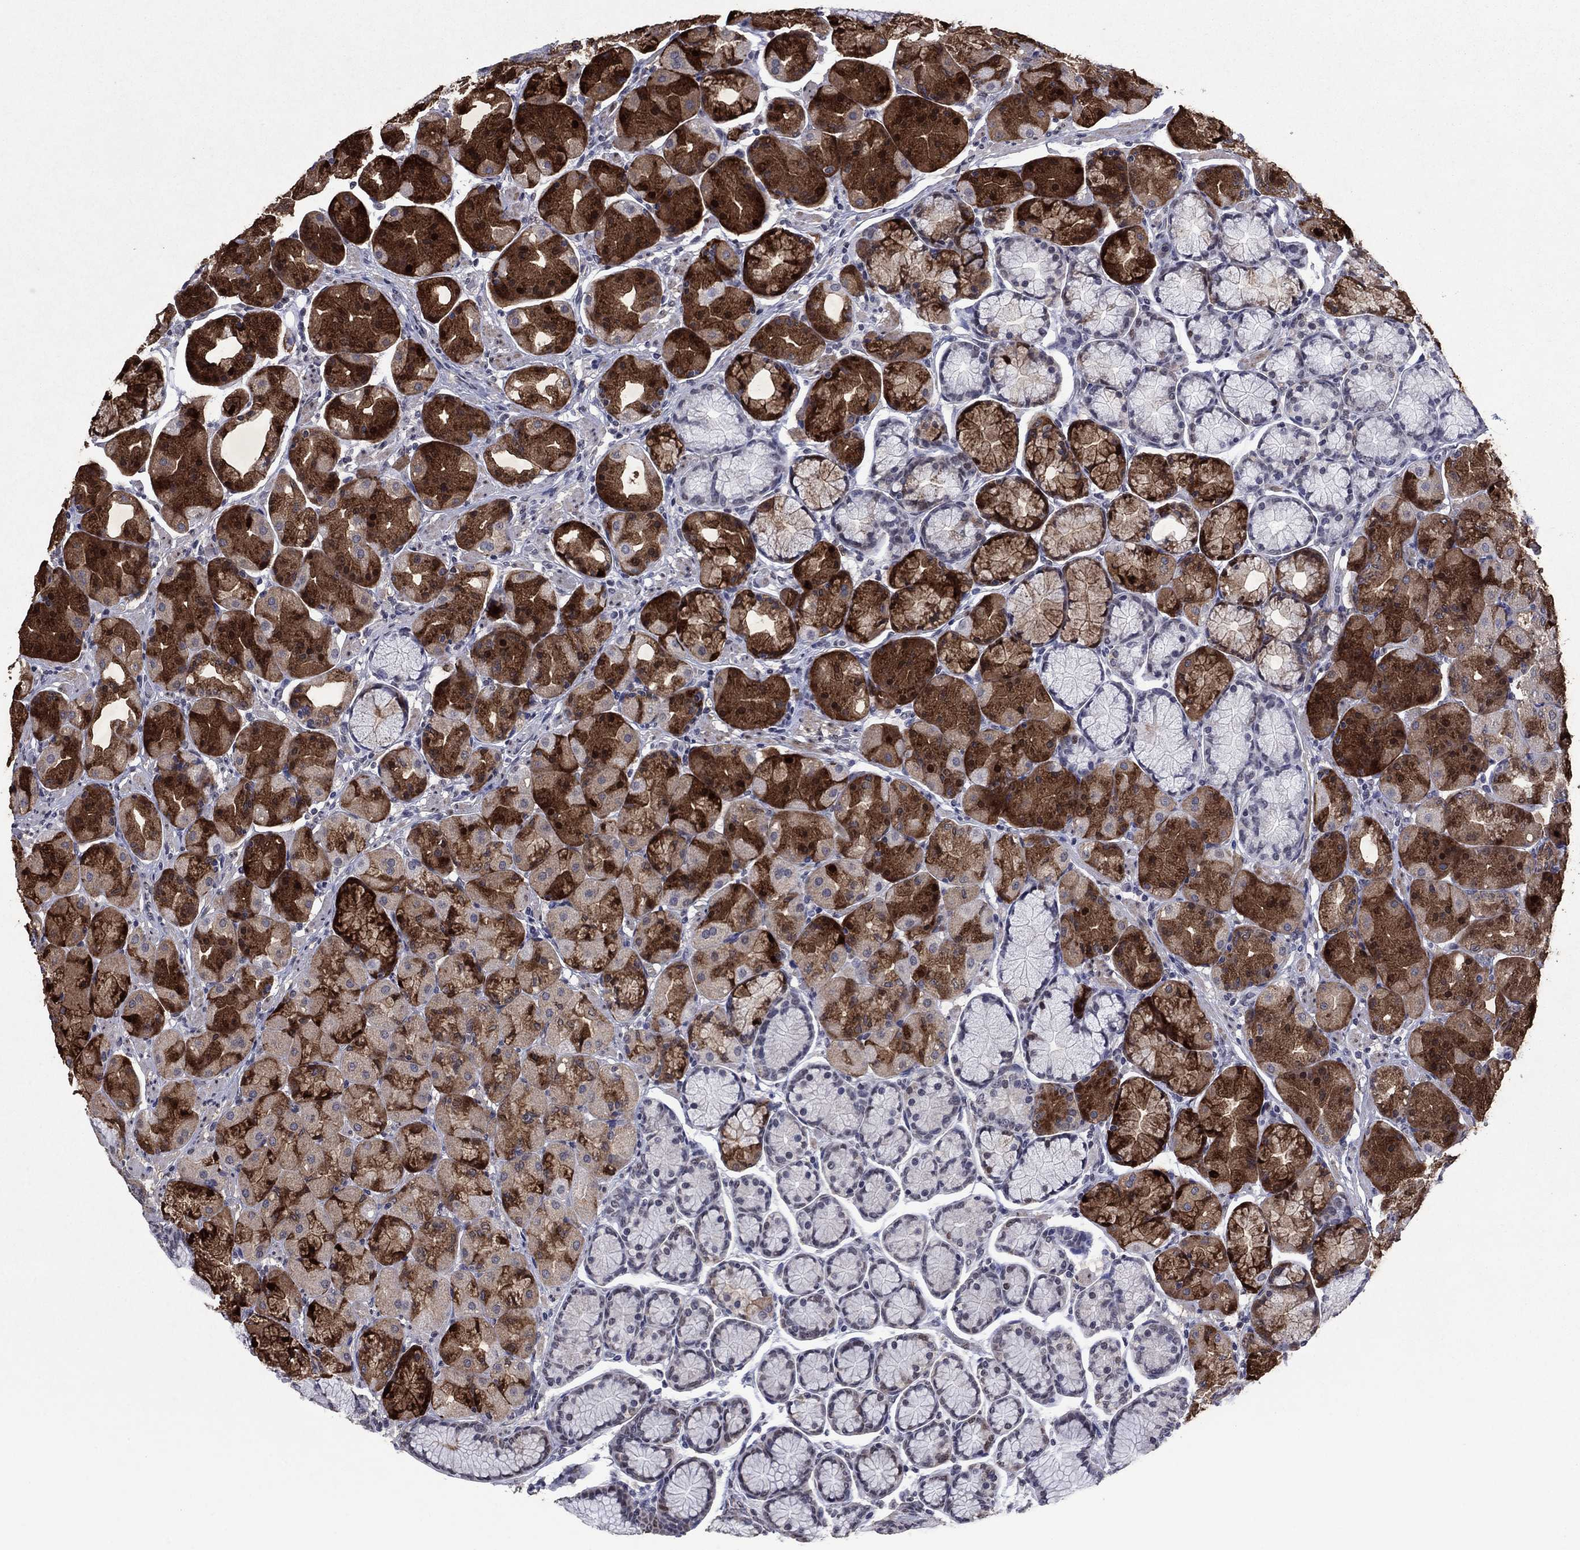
{"staining": {"intensity": "strong", "quantity": "25%-75%", "location": "cytoplasmic/membranous"}, "tissue": "stomach", "cell_type": "Glandular cells", "image_type": "normal", "snomed": [{"axis": "morphology", "description": "Normal tissue, NOS"}, {"axis": "morphology", "description": "Adenocarcinoma, NOS"}, {"axis": "morphology", "description": "Adenocarcinoma, High grade"}, {"axis": "topography", "description": "Stomach, upper"}, {"axis": "topography", "description": "Stomach"}], "caption": "Human stomach stained with a brown dye shows strong cytoplasmic/membranous positive positivity in about 25%-75% of glandular cells.", "gene": "TYMS", "patient": {"sex": "female", "age": 65}}